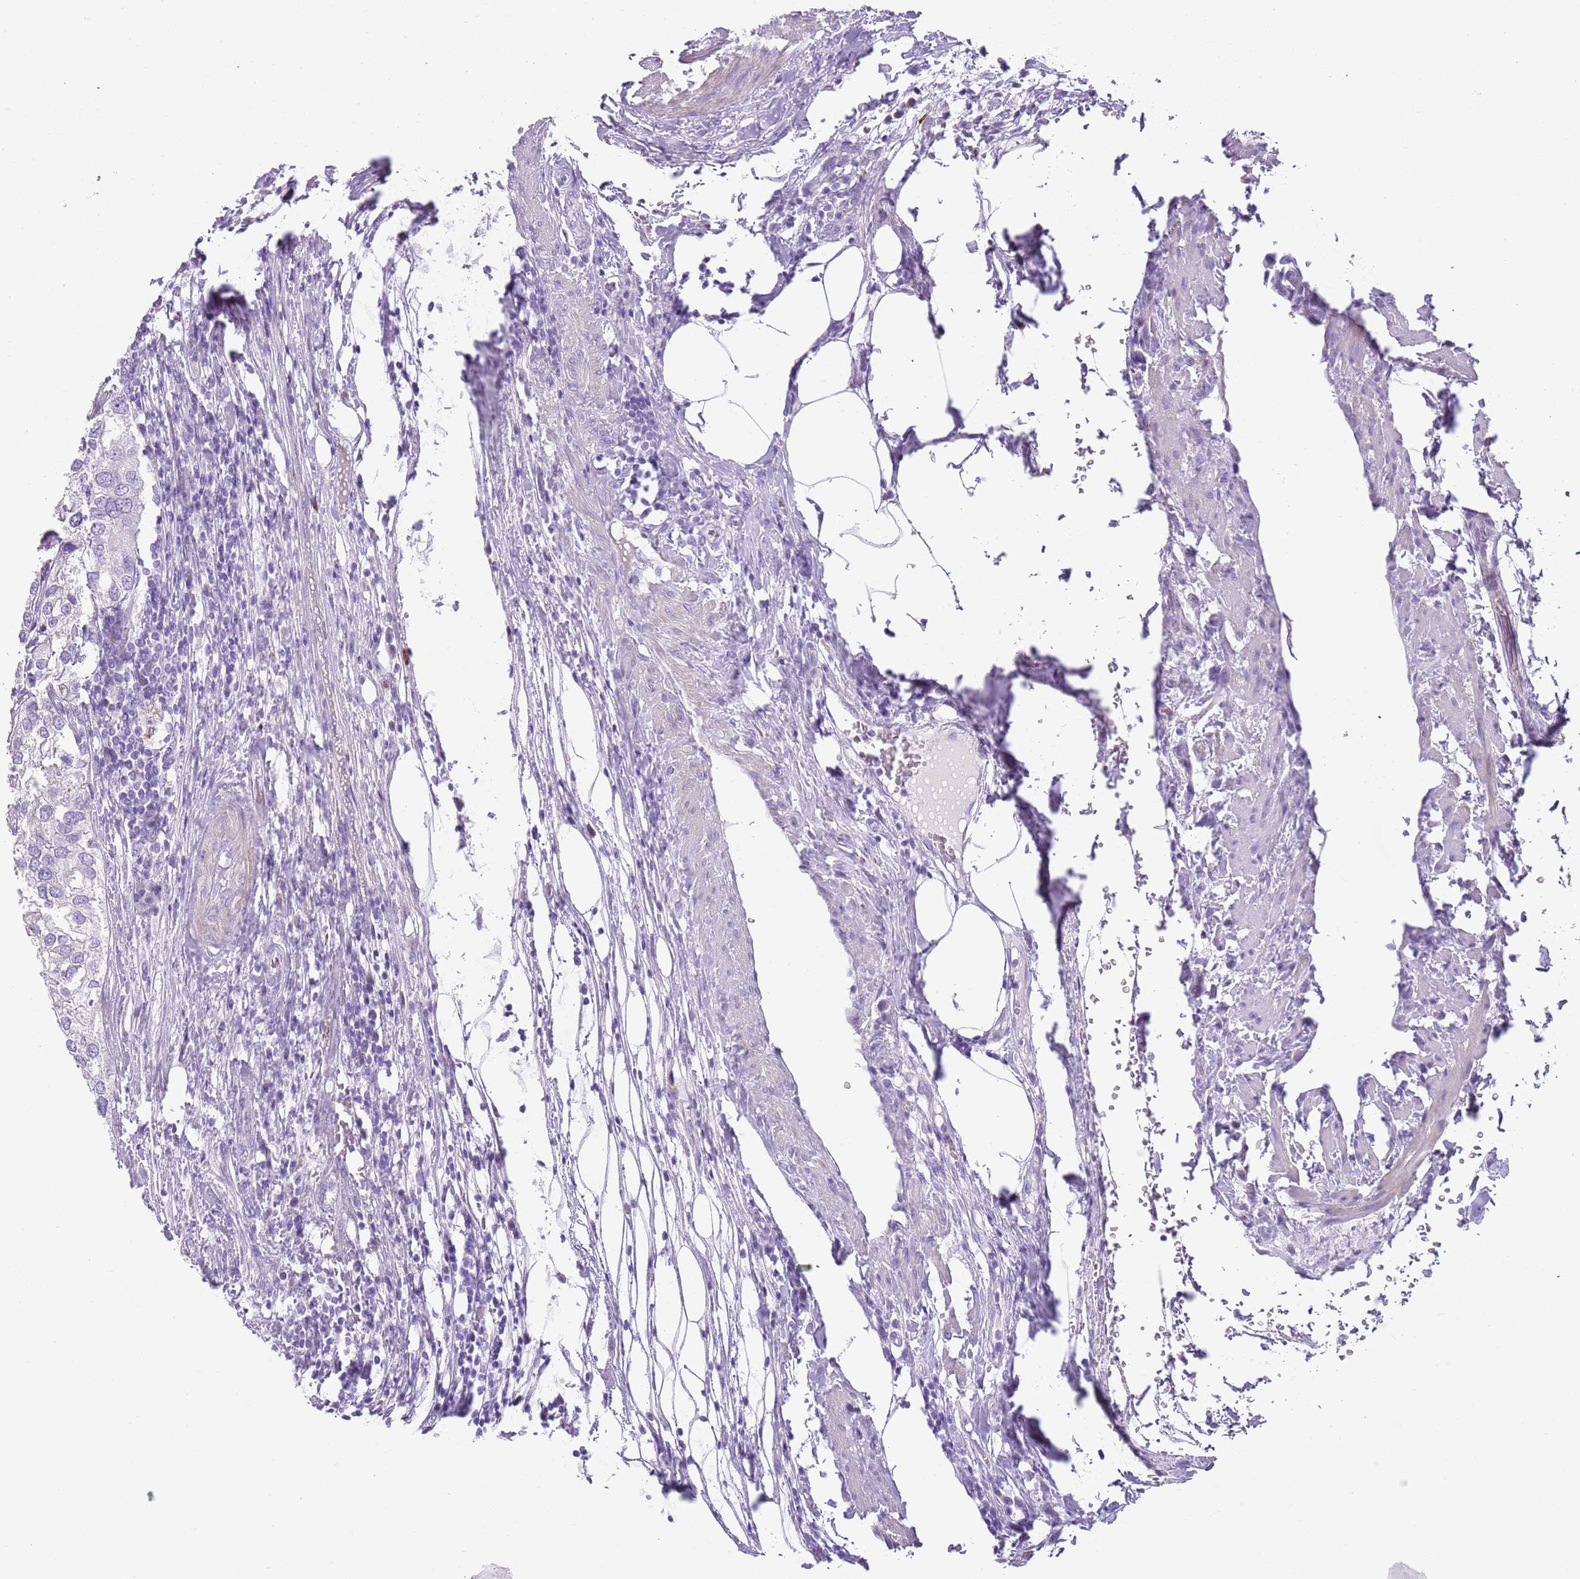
{"staining": {"intensity": "negative", "quantity": "none", "location": "none"}, "tissue": "urothelial cancer", "cell_type": "Tumor cells", "image_type": "cancer", "snomed": [{"axis": "morphology", "description": "Urothelial carcinoma, High grade"}, {"axis": "topography", "description": "Urinary bladder"}], "caption": "An image of human urothelial cancer is negative for staining in tumor cells.", "gene": "CD177", "patient": {"sex": "male", "age": 64}}